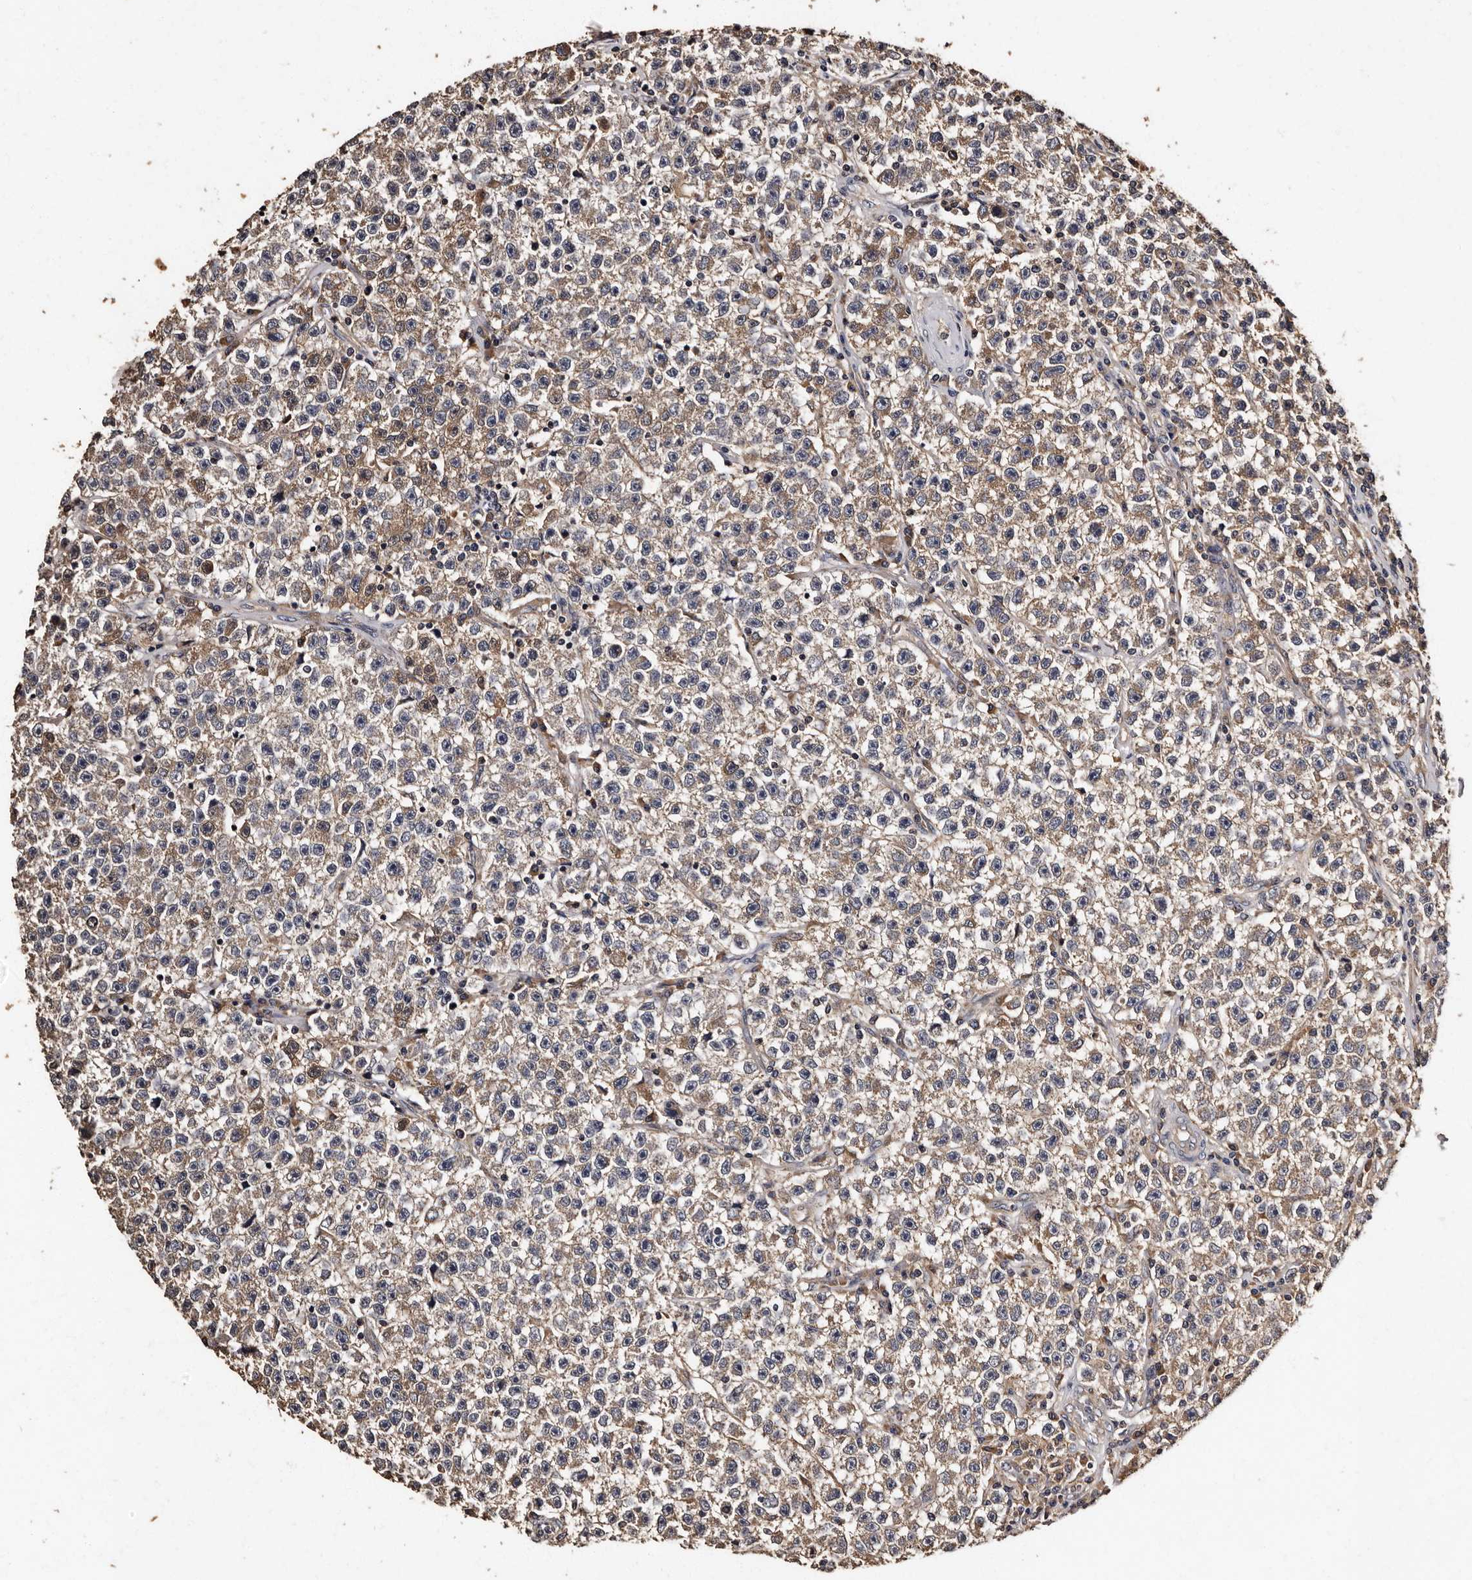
{"staining": {"intensity": "weak", "quantity": ">75%", "location": "cytoplasmic/membranous"}, "tissue": "testis cancer", "cell_type": "Tumor cells", "image_type": "cancer", "snomed": [{"axis": "morphology", "description": "Seminoma, NOS"}, {"axis": "topography", "description": "Testis"}], "caption": "Approximately >75% of tumor cells in human testis seminoma show weak cytoplasmic/membranous protein positivity as visualized by brown immunohistochemical staining.", "gene": "ADCK5", "patient": {"sex": "male", "age": 22}}